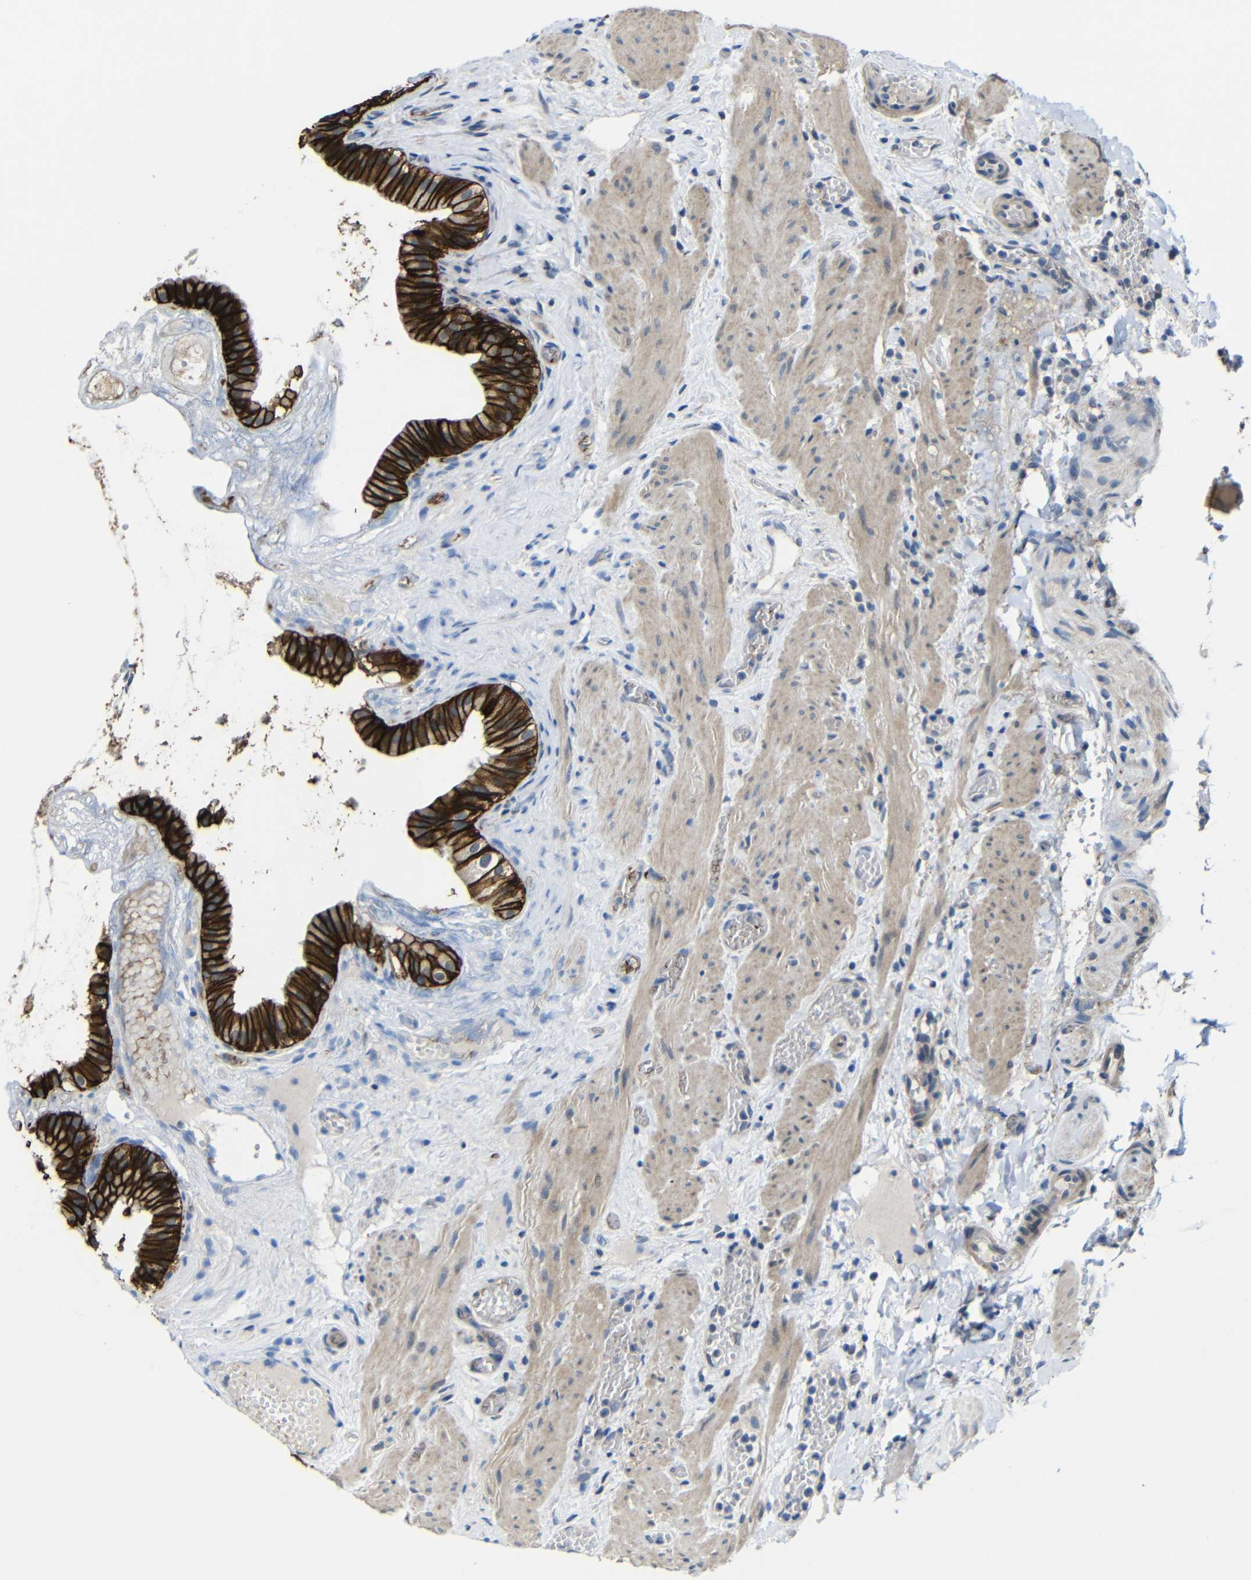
{"staining": {"intensity": "strong", "quantity": ">75%", "location": "cytoplasmic/membranous"}, "tissue": "gallbladder", "cell_type": "Glandular cells", "image_type": "normal", "snomed": [{"axis": "morphology", "description": "Normal tissue, NOS"}, {"axis": "topography", "description": "Gallbladder"}], "caption": "The micrograph shows a brown stain indicating the presence of a protein in the cytoplasmic/membranous of glandular cells in gallbladder. The staining was performed using DAB to visualize the protein expression in brown, while the nuclei were stained in blue with hematoxylin (Magnification: 20x).", "gene": "ZNF90", "patient": {"sex": "female", "age": 26}}